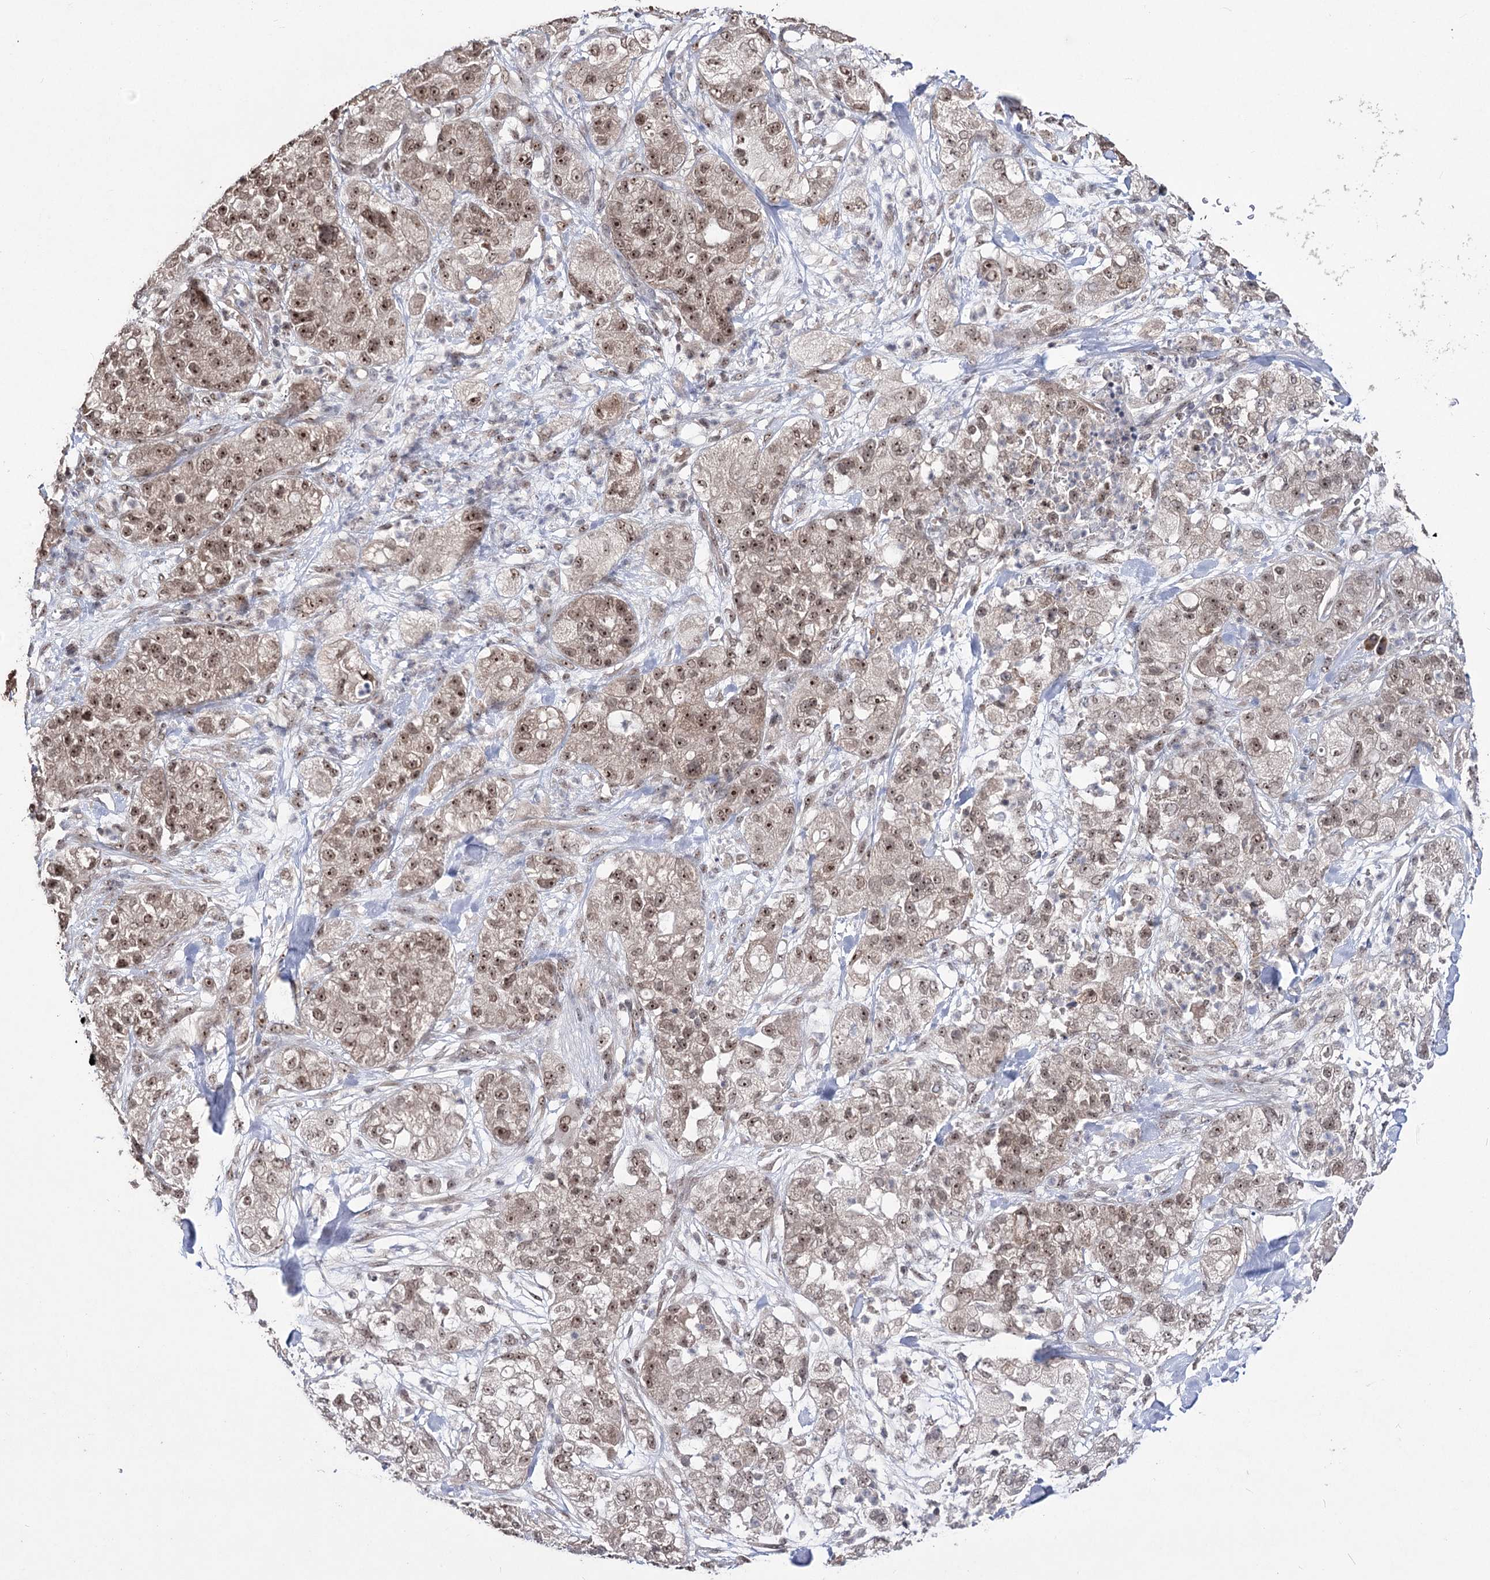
{"staining": {"intensity": "moderate", "quantity": ">75%", "location": "nuclear"}, "tissue": "pancreatic cancer", "cell_type": "Tumor cells", "image_type": "cancer", "snomed": [{"axis": "morphology", "description": "Adenocarcinoma, NOS"}, {"axis": "topography", "description": "Pancreas"}], "caption": "Moderate nuclear protein expression is identified in approximately >75% of tumor cells in pancreatic cancer.", "gene": "VGLL4", "patient": {"sex": "female", "age": 78}}